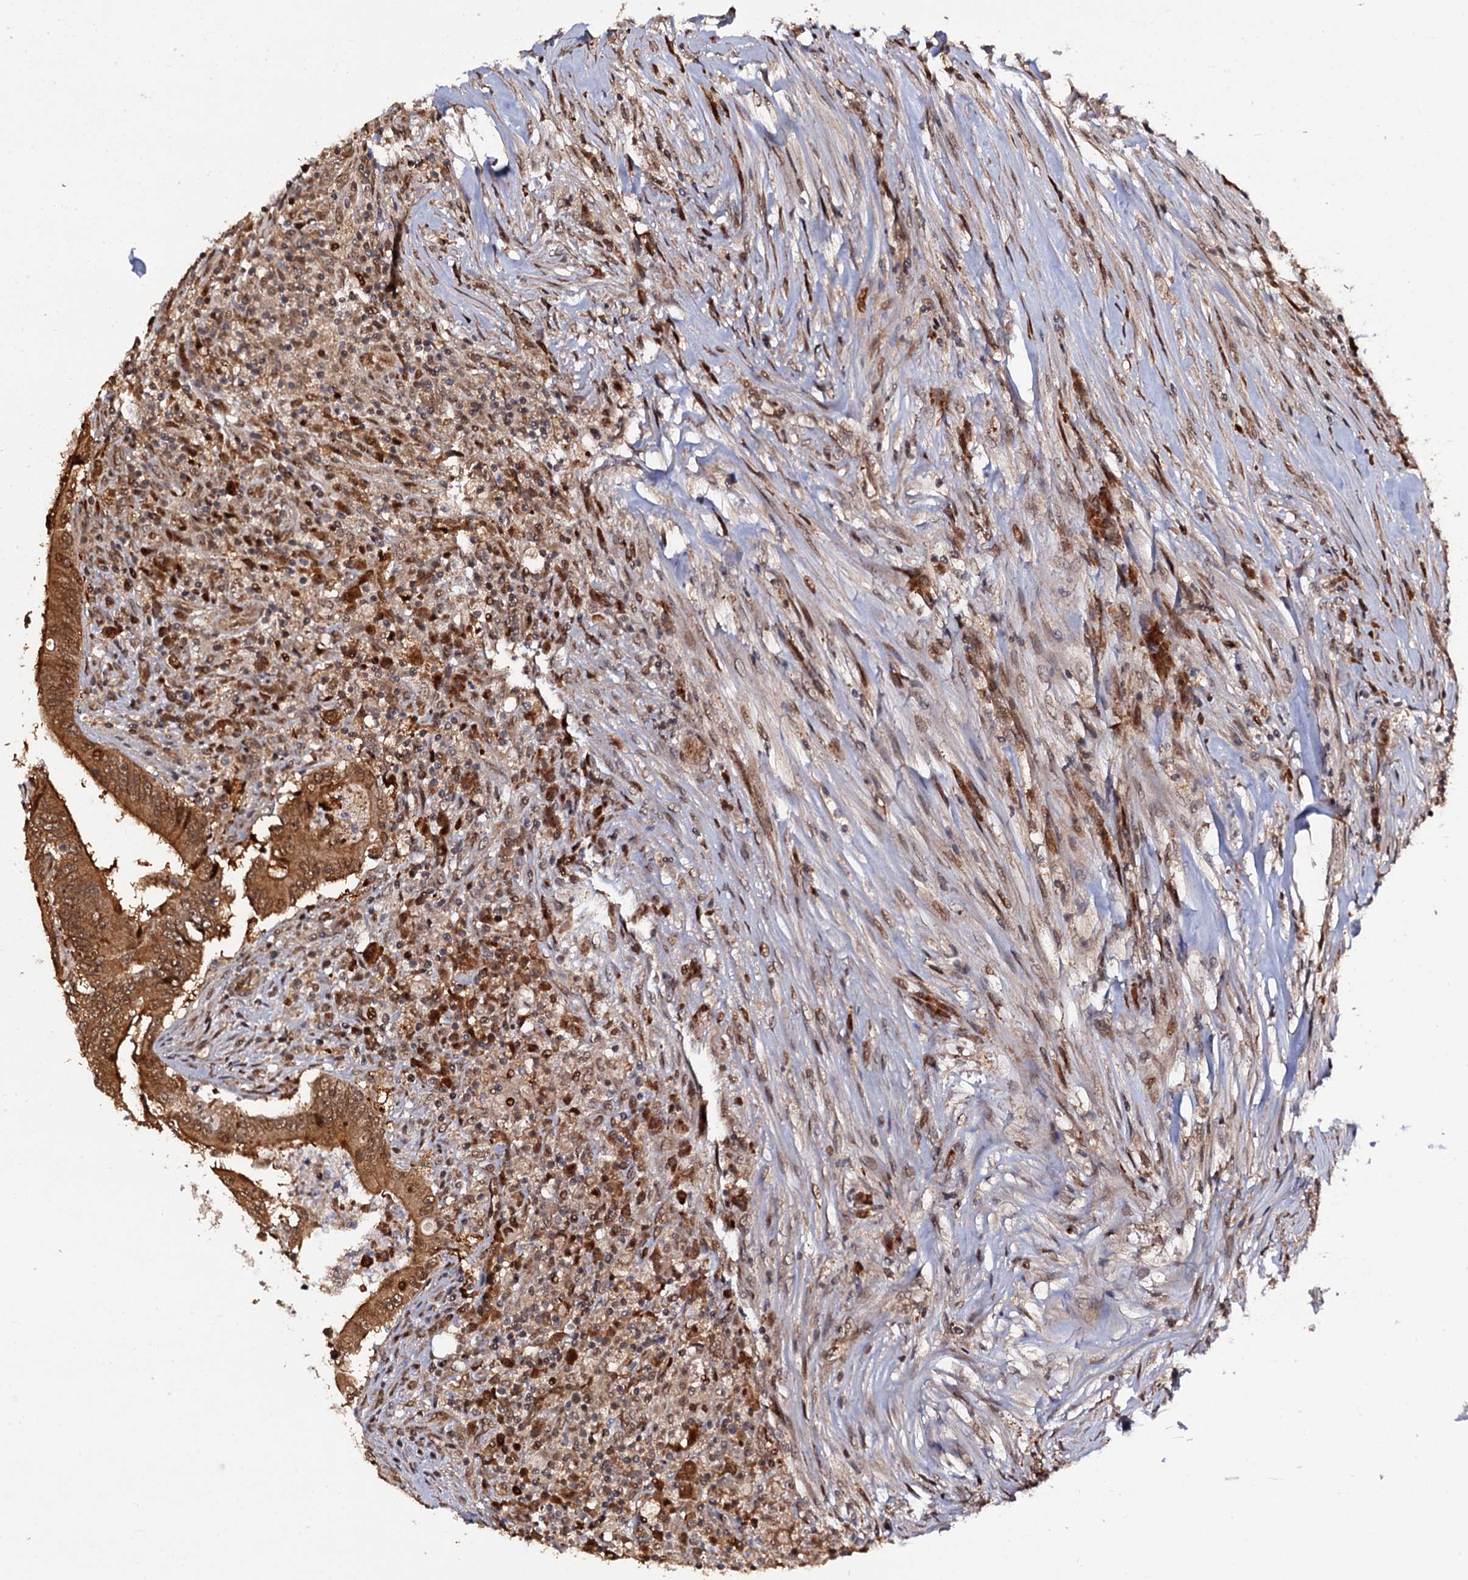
{"staining": {"intensity": "moderate", "quantity": ">75%", "location": "cytoplasmic/membranous,nuclear"}, "tissue": "colorectal cancer", "cell_type": "Tumor cells", "image_type": "cancer", "snomed": [{"axis": "morphology", "description": "Adenocarcinoma, NOS"}, {"axis": "topography", "description": "Colon"}], "caption": "Tumor cells reveal medium levels of moderate cytoplasmic/membranous and nuclear expression in approximately >75% of cells in adenocarcinoma (colorectal).", "gene": "CDC23", "patient": {"sex": "male", "age": 83}}